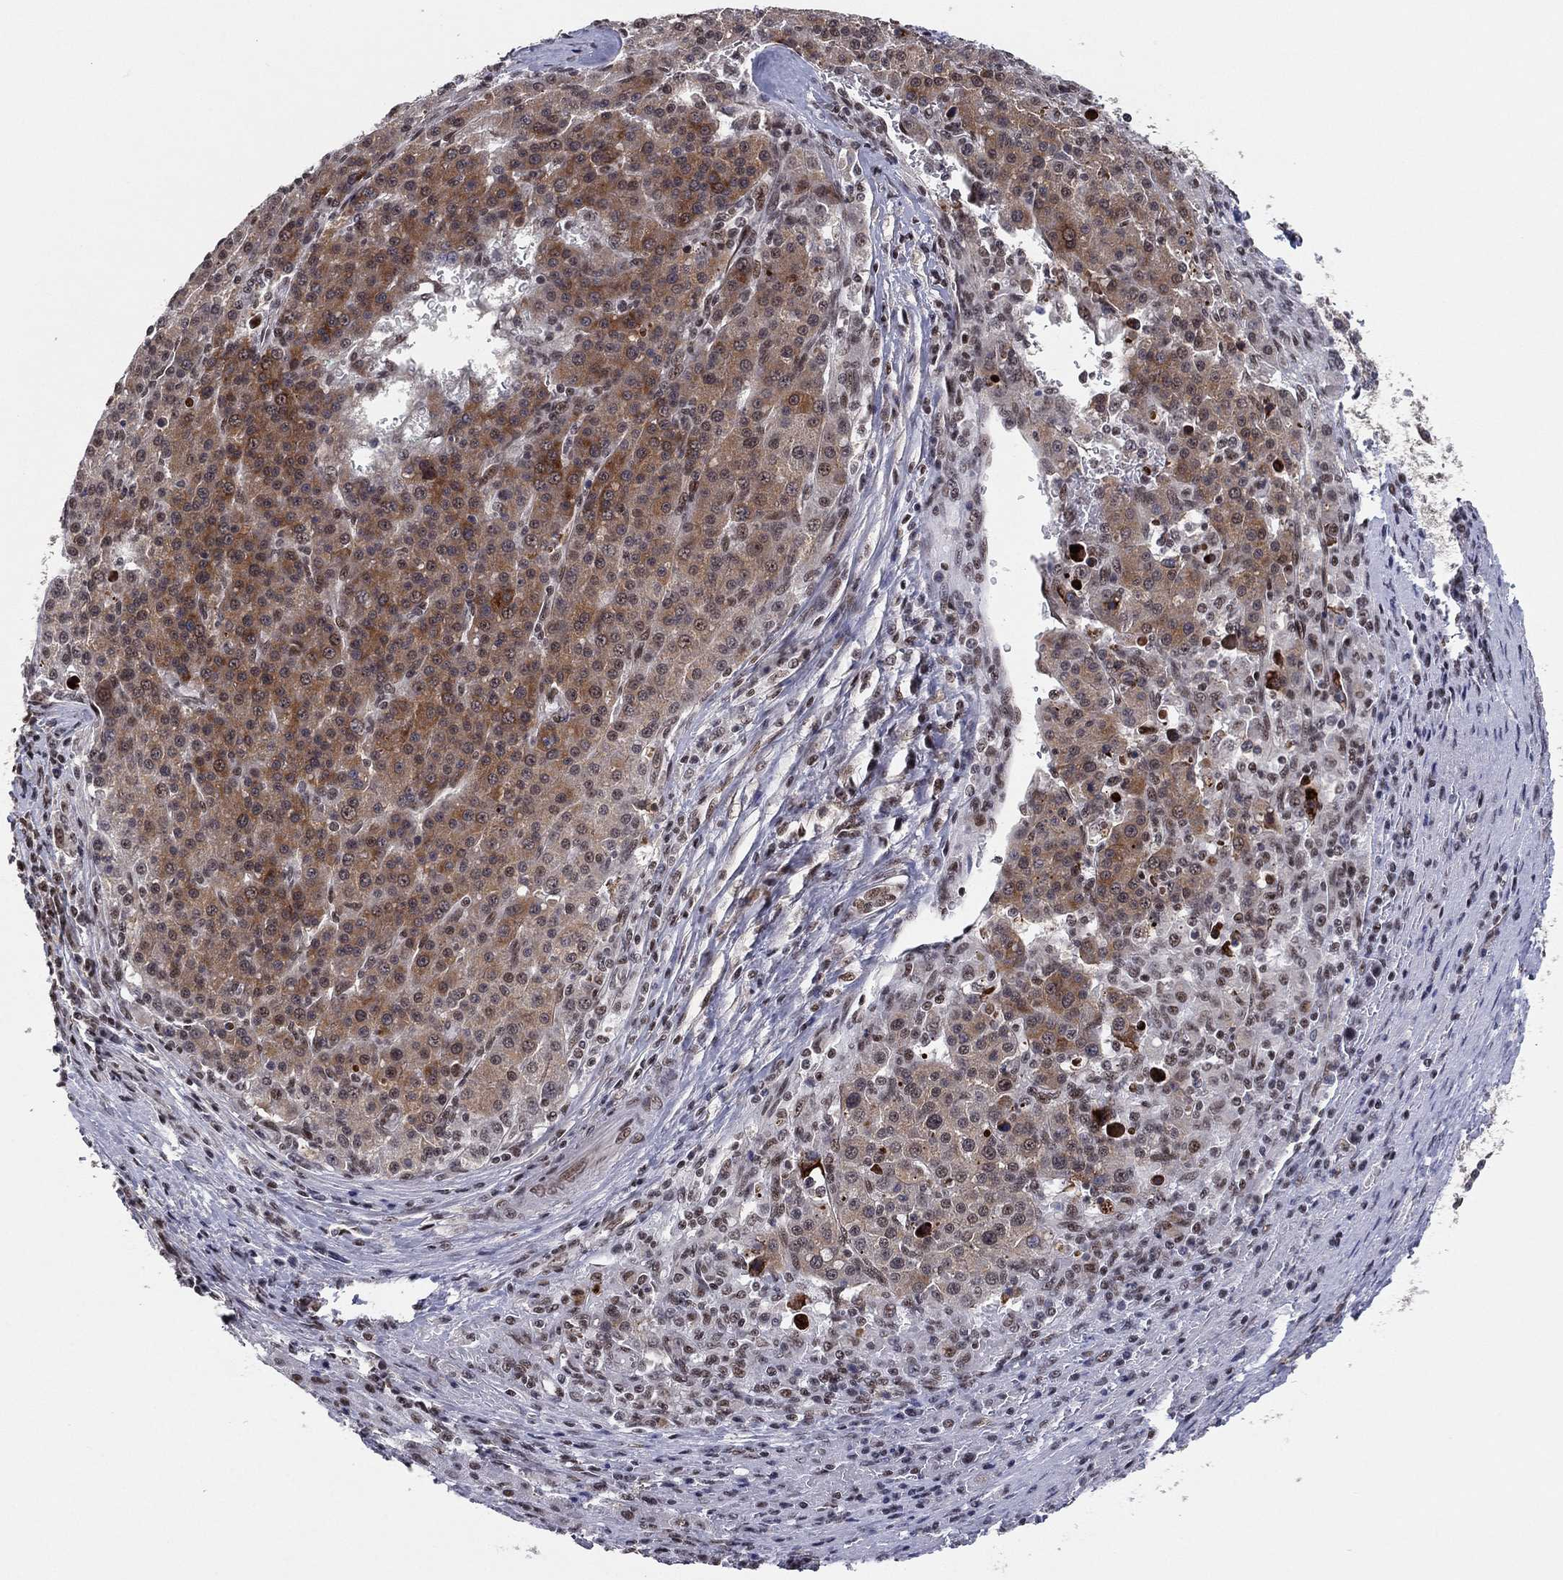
{"staining": {"intensity": "strong", "quantity": "25%-75%", "location": "cytoplasmic/membranous"}, "tissue": "liver cancer", "cell_type": "Tumor cells", "image_type": "cancer", "snomed": [{"axis": "morphology", "description": "Carcinoma, Hepatocellular, NOS"}, {"axis": "topography", "description": "Liver"}], "caption": "High-magnification brightfield microscopy of liver cancer (hepatocellular carcinoma) stained with DAB (3,3'-diaminobenzidine) (brown) and counterstained with hematoxylin (blue). tumor cells exhibit strong cytoplasmic/membranous staining is present in approximately25%-75% of cells. Using DAB (brown) and hematoxylin (blue) stains, captured at high magnification using brightfield microscopy.", "gene": "GPALPP1", "patient": {"sex": "female", "age": 58}}